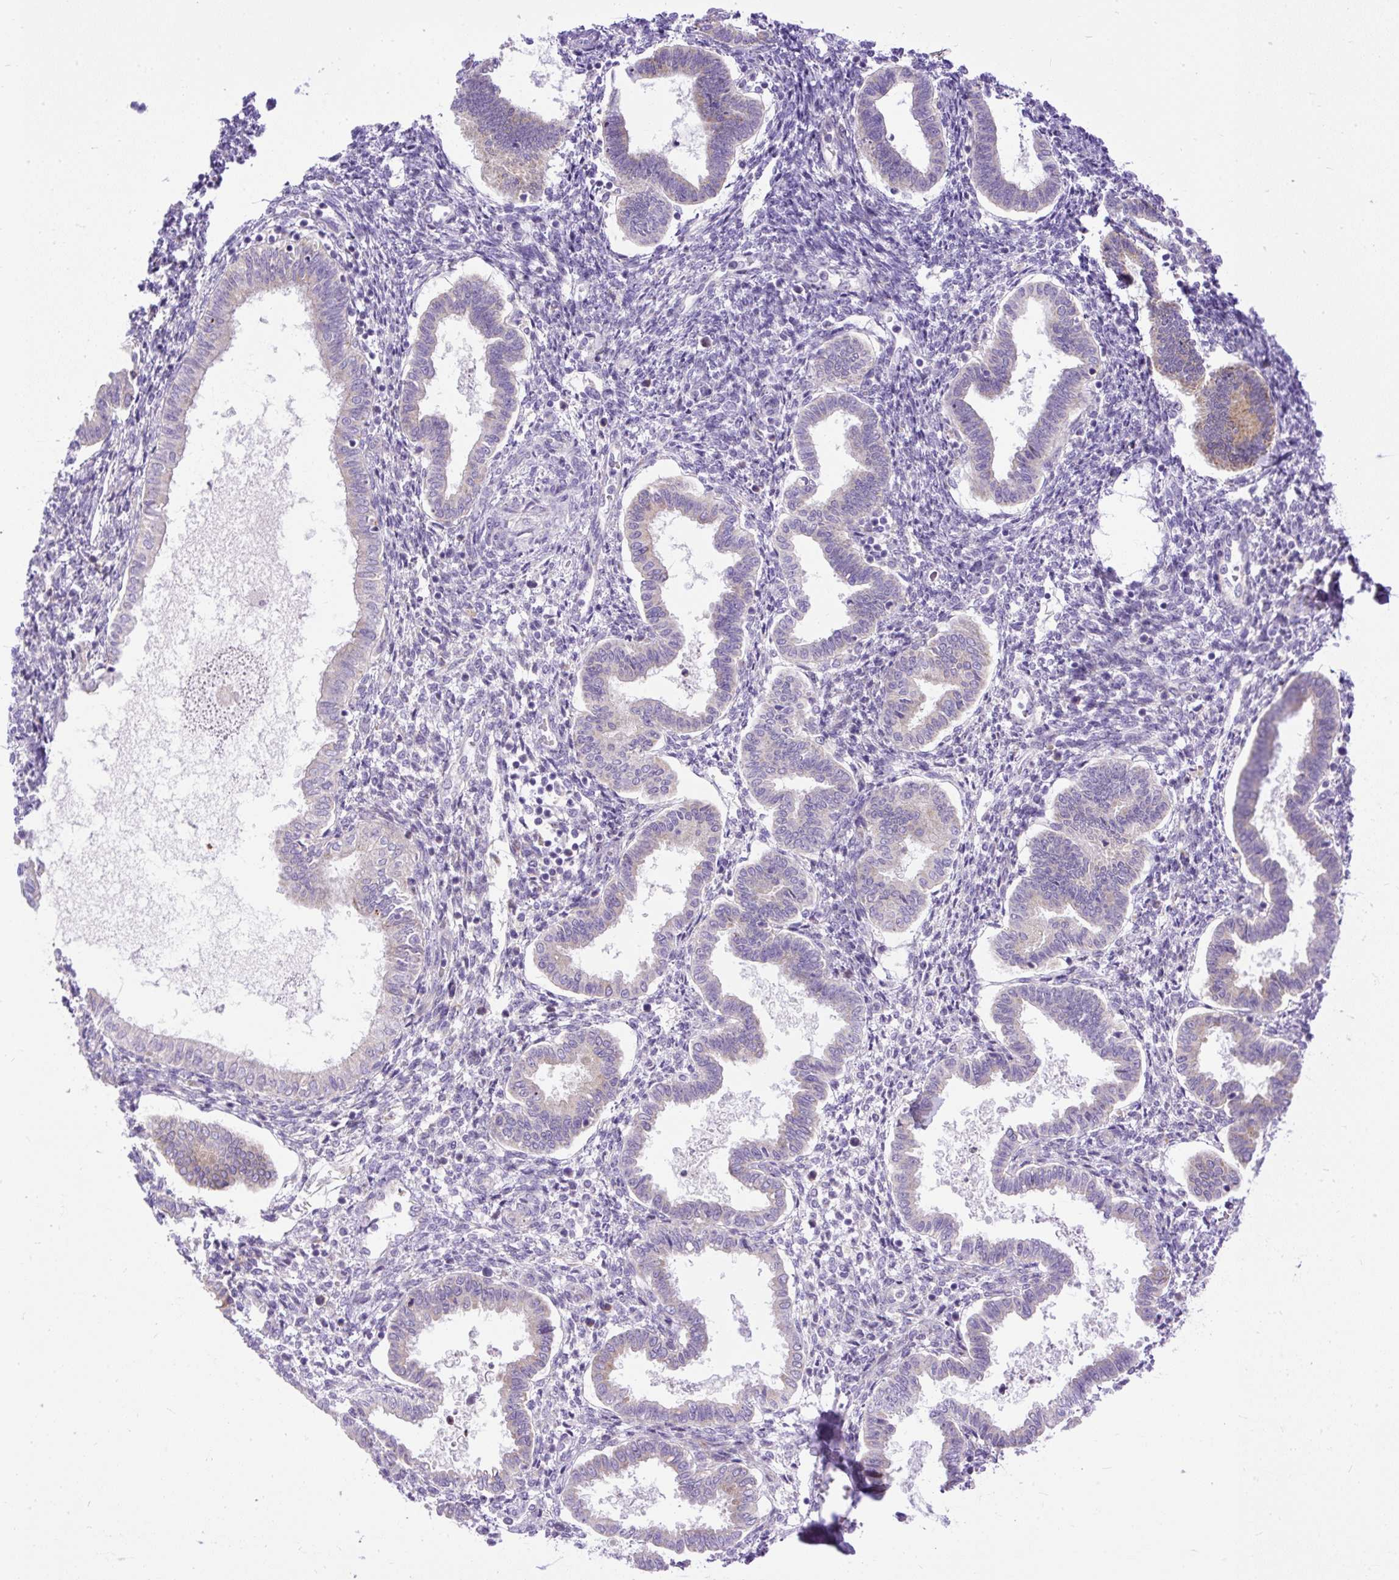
{"staining": {"intensity": "negative", "quantity": "none", "location": "none"}, "tissue": "endometrium", "cell_type": "Cells in endometrial stroma", "image_type": "normal", "snomed": [{"axis": "morphology", "description": "Normal tissue, NOS"}, {"axis": "topography", "description": "Endometrium"}], "caption": "Unremarkable endometrium was stained to show a protein in brown. There is no significant staining in cells in endometrial stroma. (Immunohistochemistry, brightfield microscopy, high magnification).", "gene": "SYBU", "patient": {"sex": "female", "age": 24}}